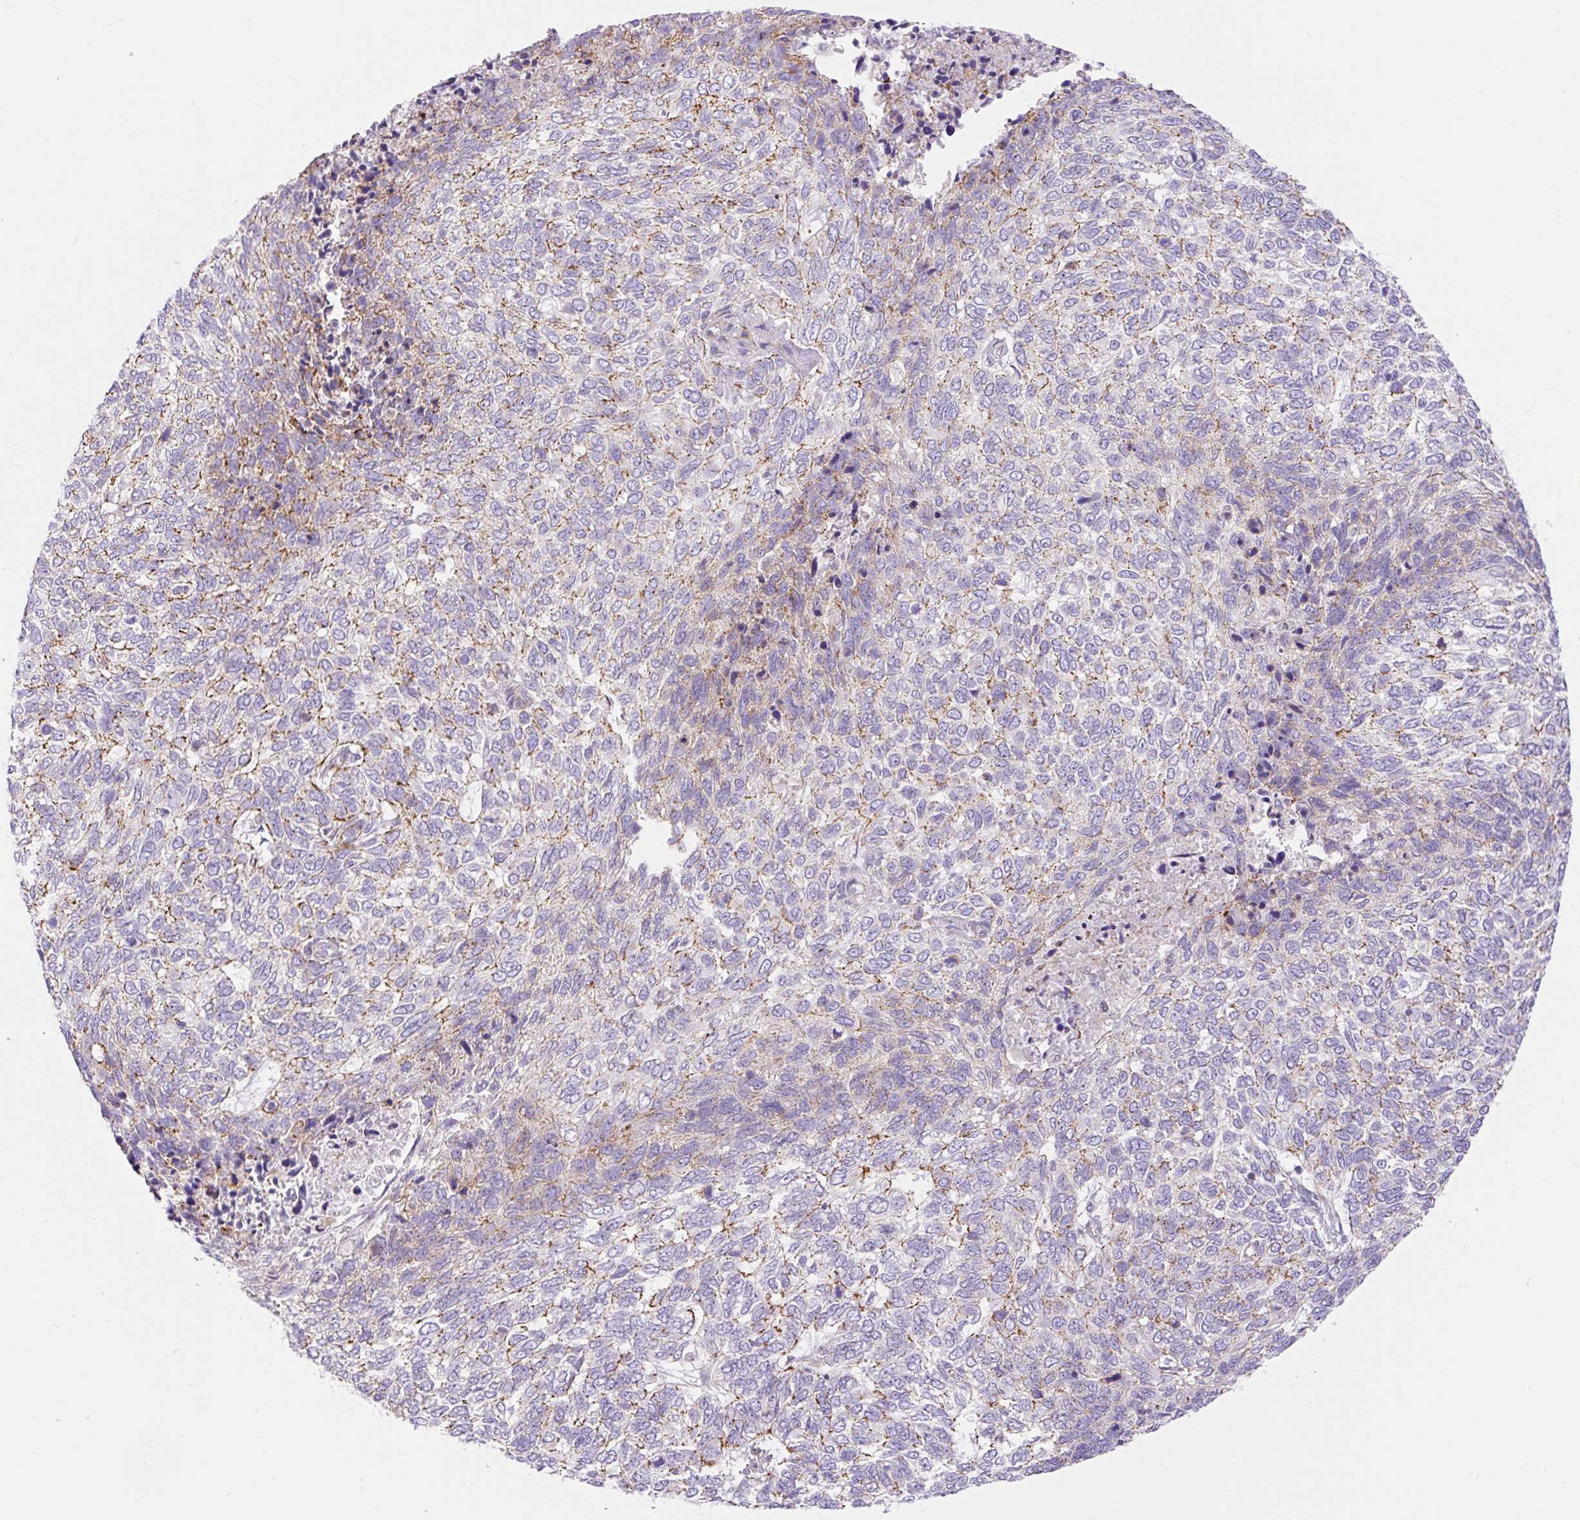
{"staining": {"intensity": "moderate", "quantity": "25%-75%", "location": "cytoplasmic/membranous"}, "tissue": "skin cancer", "cell_type": "Tumor cells", "image_type": "cancer", "snomed": [{"axis": "morphology", "description": "Basal cell carcinoma"}, {"axis": "topography", "description": "Skin"}], "caption": "IHC micrograph of neoplastic tissue: human skin basal cell carcinoma stained using immunohistochemistry displays medium levels of moderate protein expression localized specifically in the cytoplasmic/membranous of tumor cells, appearing as a cytoplasmic/membranous brown color.", "gene": "CORO7-PAM16", "patient": {"sex": "female", "age": 65}}